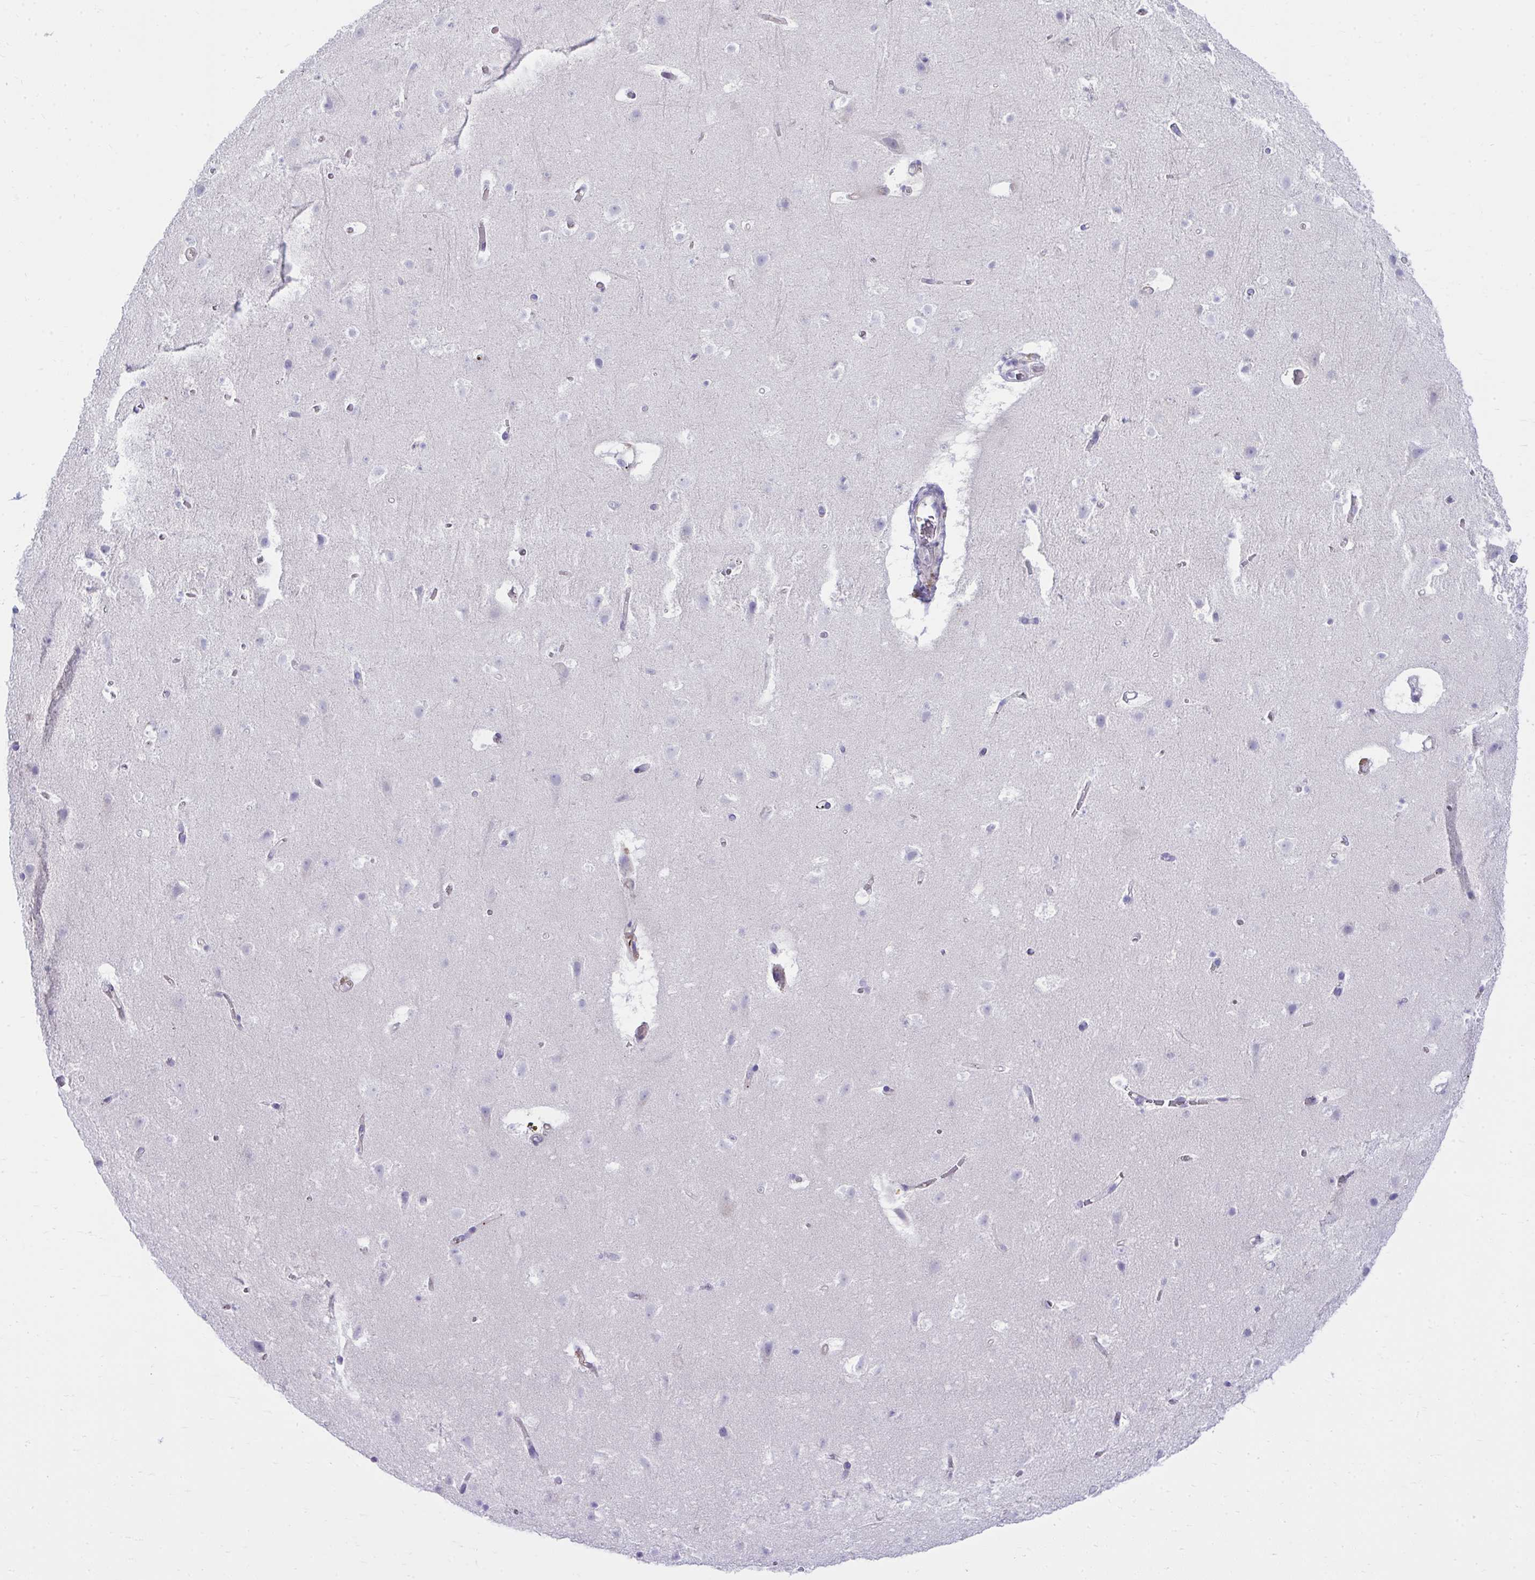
{"staining": {"intensity": "negative", "quantity": "none", "location": "none"}, "tissue": "cerebral cortex", "cell_type": "Endothelial cells", "image_type": "normal", "snomed": [{"axis": "morphology", "description": "Normal tissue, NOS"}, {"axis": "topography", "description": "Cerebral cortex"}], "caption": "An image of cerebral cortex stained for a protein shows no brown staining in endothelial cells. Brightfield microscopy of immunohistochemistry (IHC) stained with DAB (brown) and hematoxylin (blue), captured at high magnification.", "gene": "LRRC36", "patient": {"sex": "female", "age": 42}}